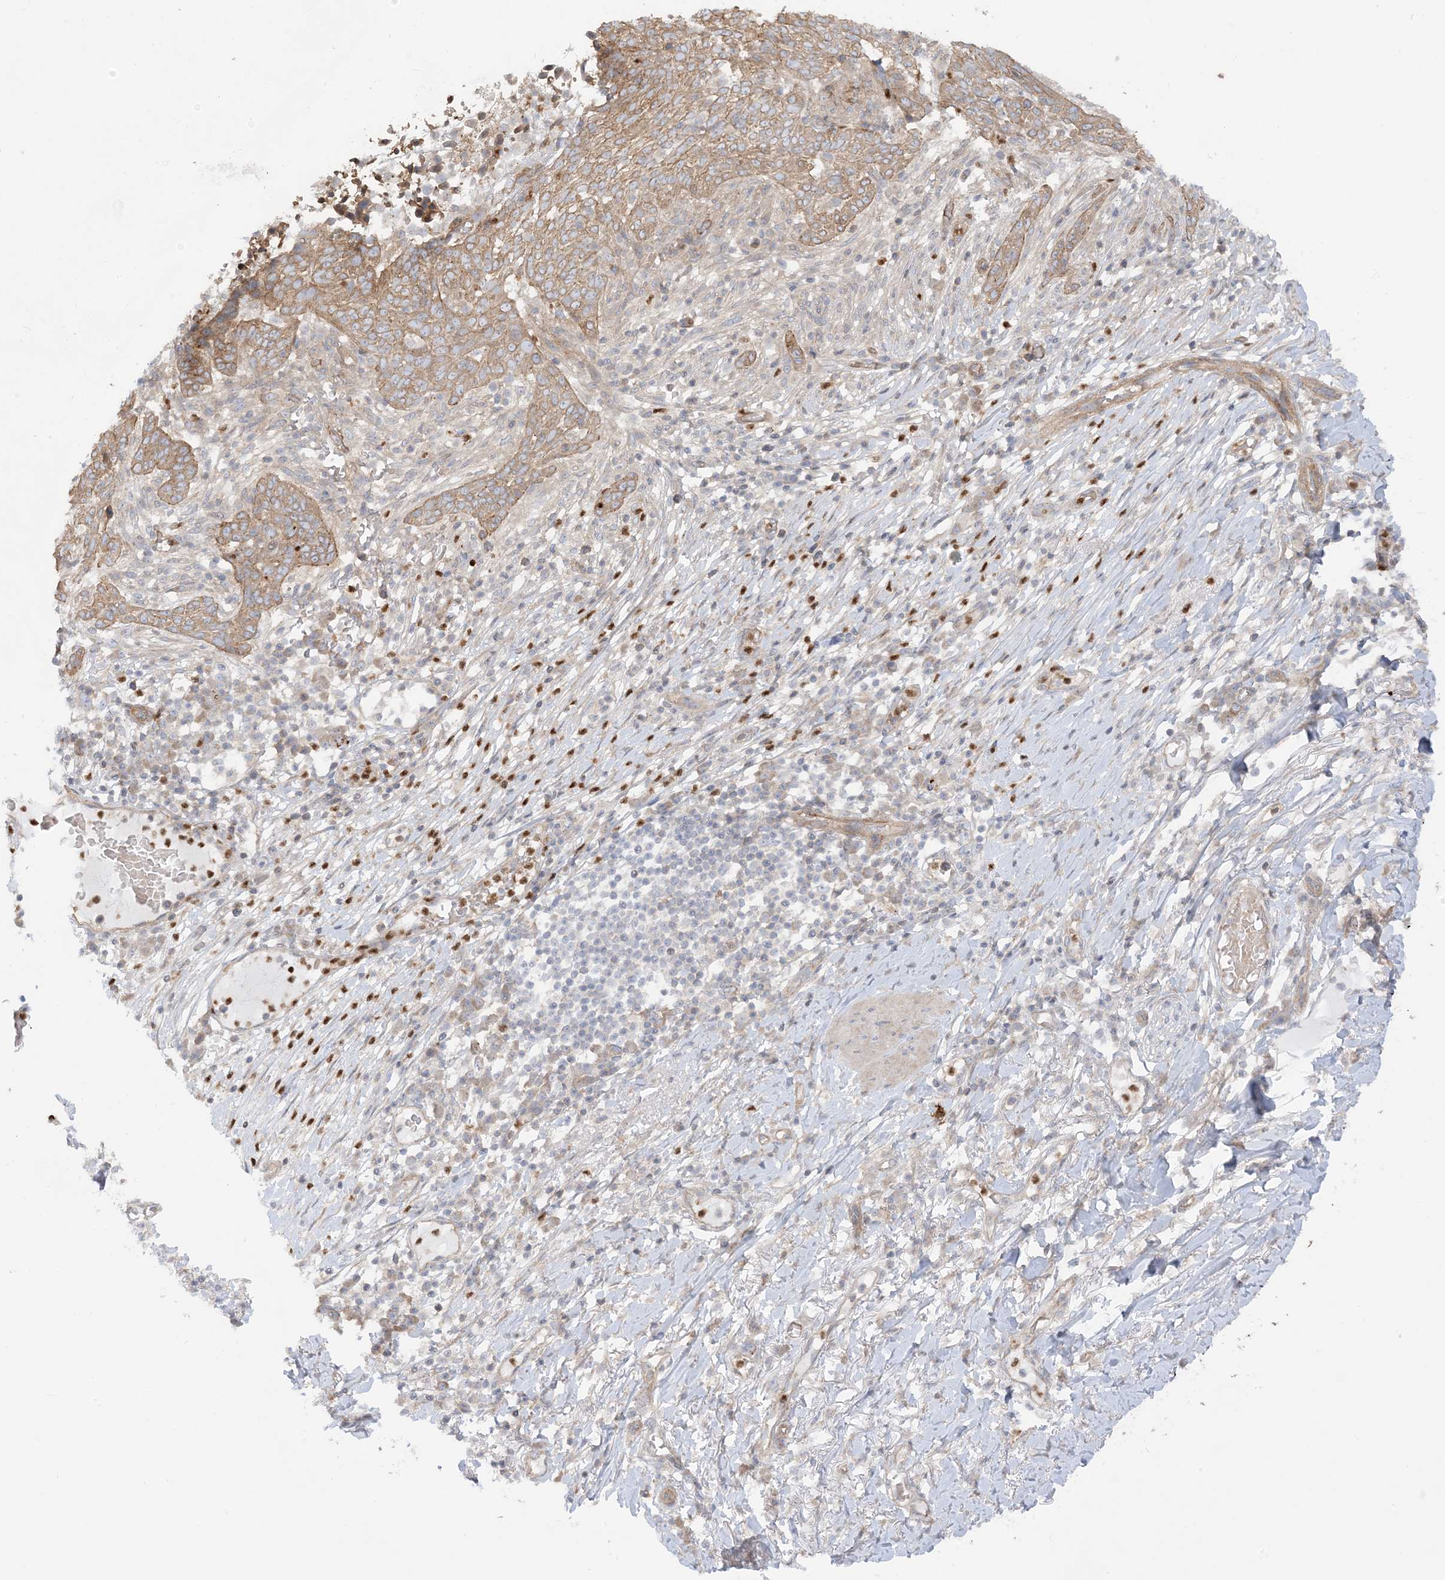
{"staining": {"intensity": "moderate", "quantity": ">75%", "location": "cytoplasmic/membranous"}, "tissue": "skin cancer", "cell_type": "Tumor cells", "image_type": "cancer", "snomed": [{"axis": "morphology", "description": "Normal tissue, NOS"}, {"axis": "morphology", "description": "Basal cell carcinoma"}, {"axis": "topography", "description": "Skin"}], "caption": "Skin basal cell carcinoma stained with DAB (3,3'-diaminobenzidine) immunohistochemistry shows medium levels of moderate cytoplasmic/membranous expression in approximately >75% of tumor cells.", "gene": "ICMT", "patient": {"sex": "male", "age": 64}}